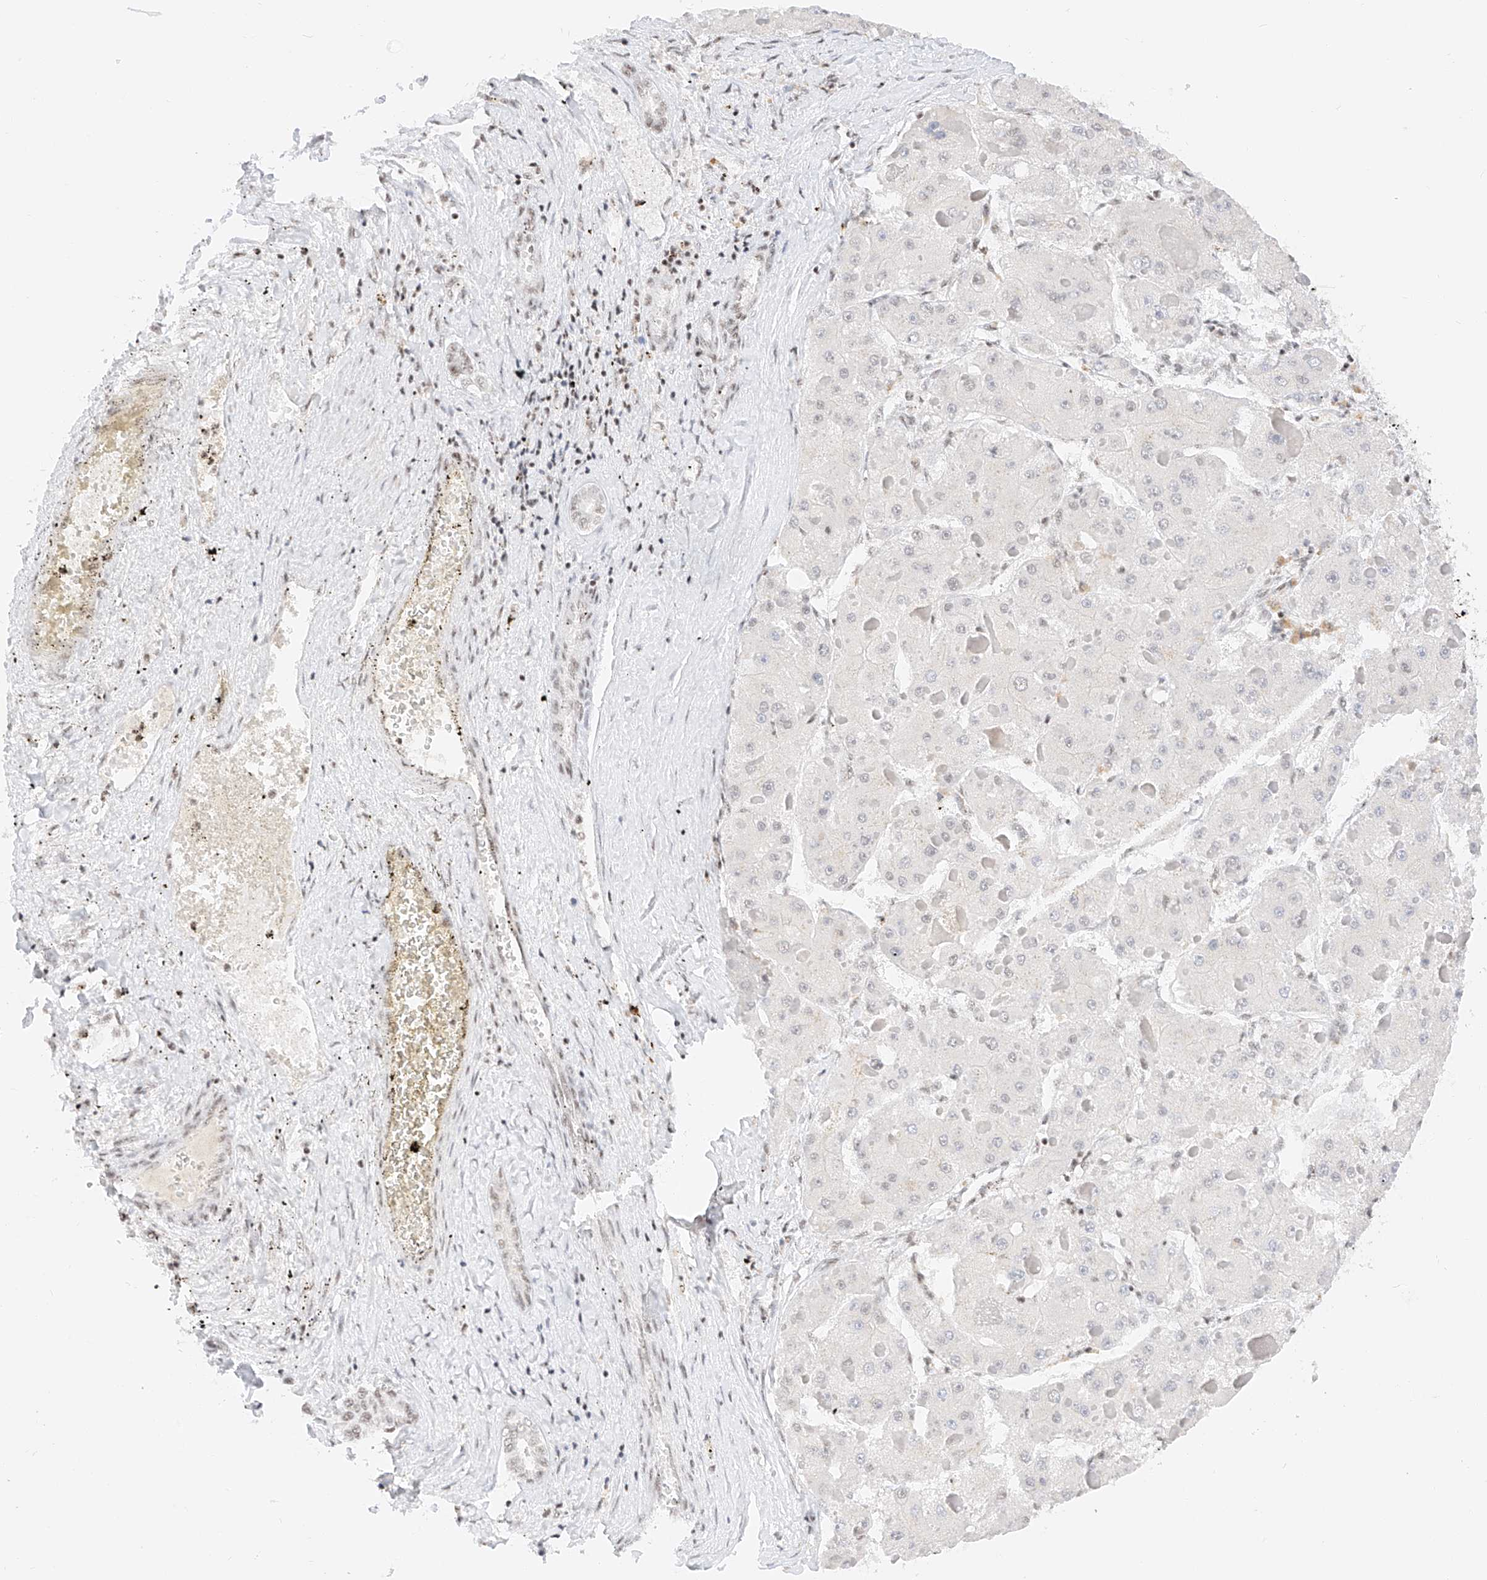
{"staining": {"intensity": "negative", "quantity": "none", "location": "none"}, "tissue": "liver cancer", "cell_type": "Tumor cells", "image_type": "cancer", "snomed": [{"axis": "morphology", "description": "Carcinoma, Hepatocellular, NOS"}, {"axis": "topography", "description": "Liver"}], "caption": "An image of human liver cancer (hepatocellular carcinoma) is negative for staining in tumor cells.", "gene": "NRF1", "patient": {"sex": "female", "age": 73}}